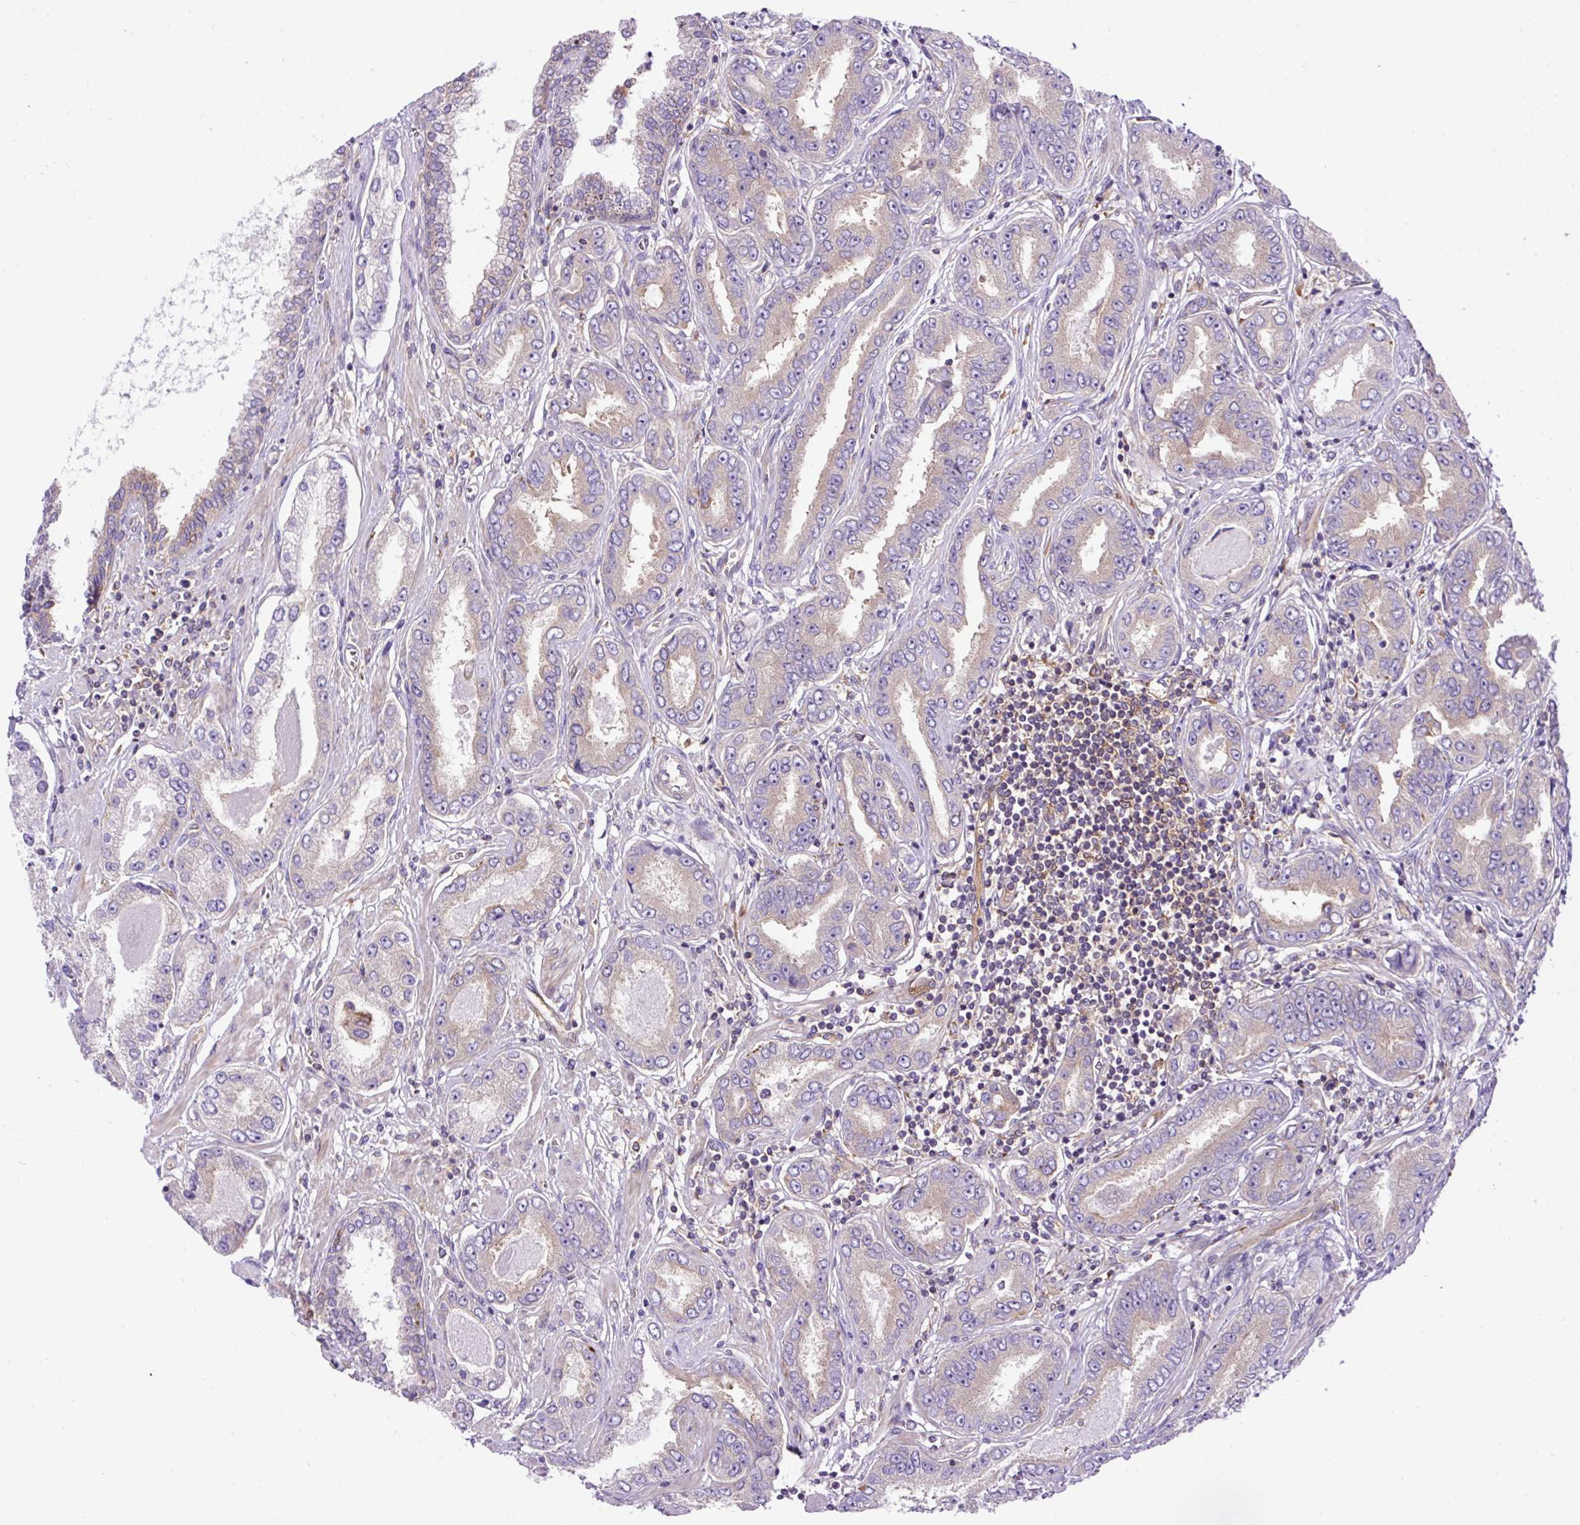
{"staining": {"intensity": "moderate", "quantity": "25%-75%", "location": "cytoplasmic/membranous"}, "tissue": "prostate cancer", "cell_type": "Tumor cells", "image_type": "cancer", "snomed": [{"axis": "morphology", "description": "Adenocarcinoma, High grade"}, {"axis": "topography", "description": "Prostate"}], "caption": "Prostate cancer was stained to show a protein in brown. There is medium levels of moderate cytoplasmic/membranous staining in approximately 25%-75% of tumor cells.", "gene": "MAP1S", "patient": {"sex": "male", "age": 72}}